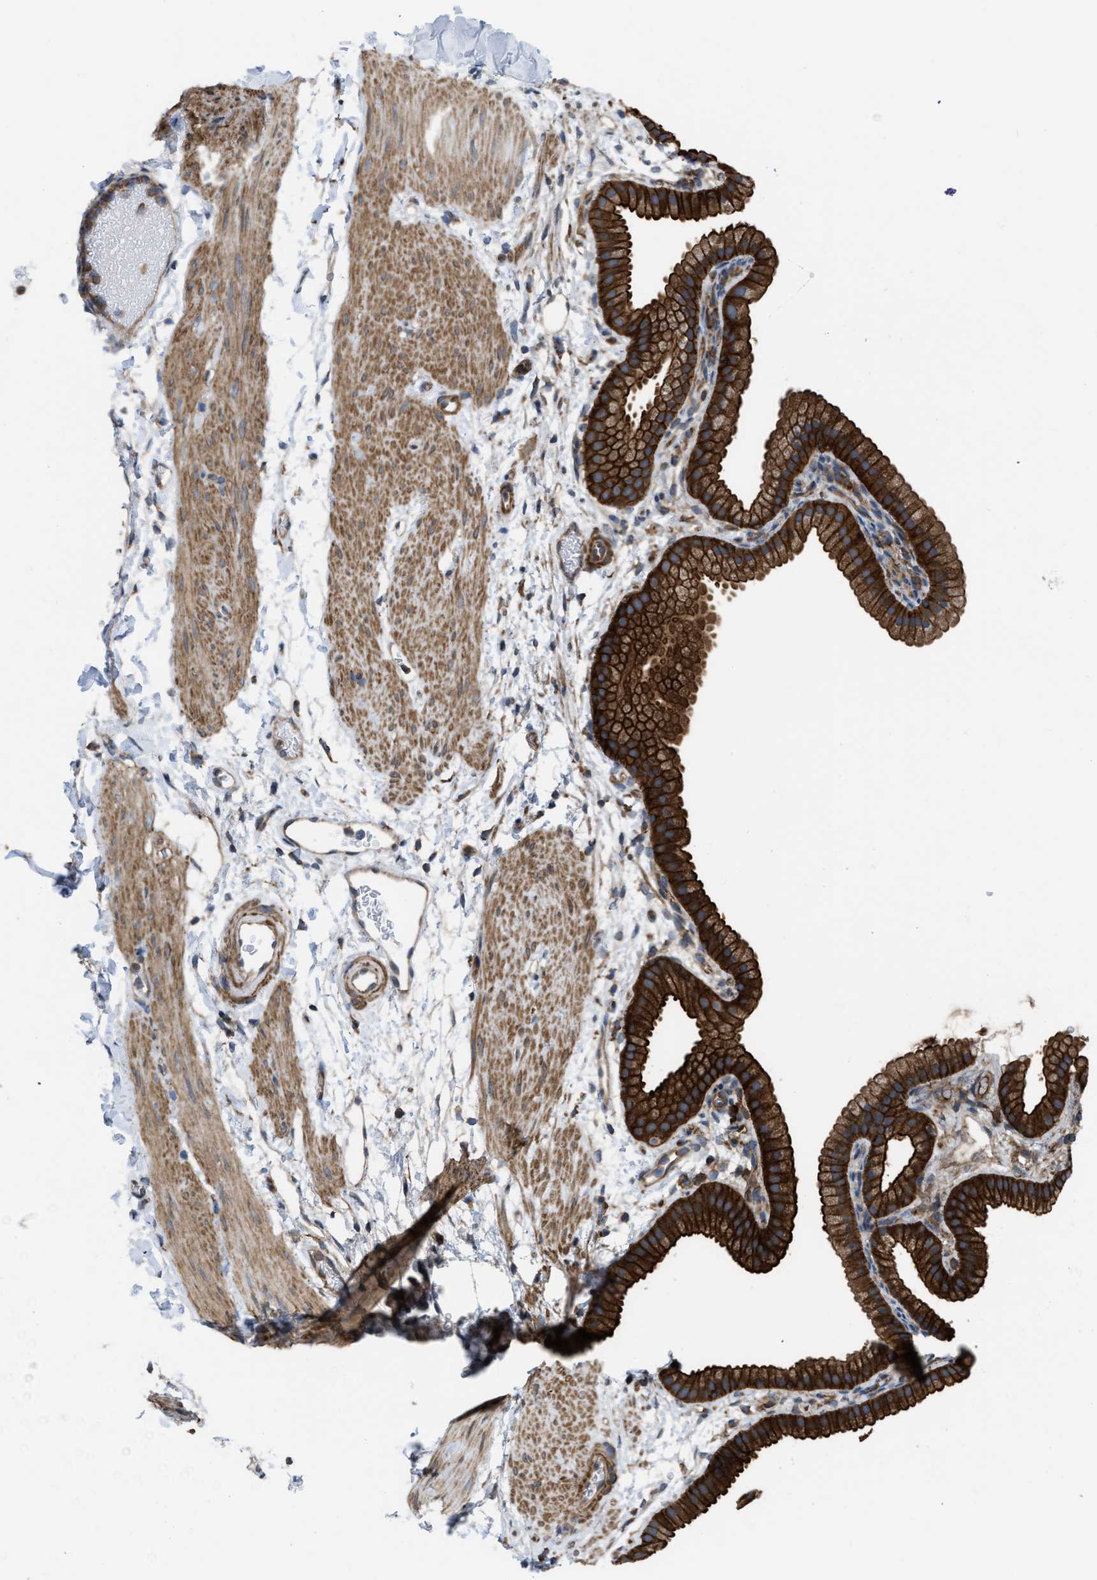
{"staining": {"intensity": "strong", "quantity": ">75%", "location": "cytoplasmic/membranous"}, "tissue": "gallbladder", "cell_type": "Glandular cells", "image_type": "normal", "snomed": [{"axis": "morphology", "description": "Normal tissue, NOS"}, {"axis": "topography", "description": "Gallbladder"}], "caption": "Glandular cells exhibit high levels of strong cytoplasmic/membranous staining in about >75% of cells in unremarkable gallbladder.", "gene": "MYO18A", "patient": {"sex": "female", "age": 64}}